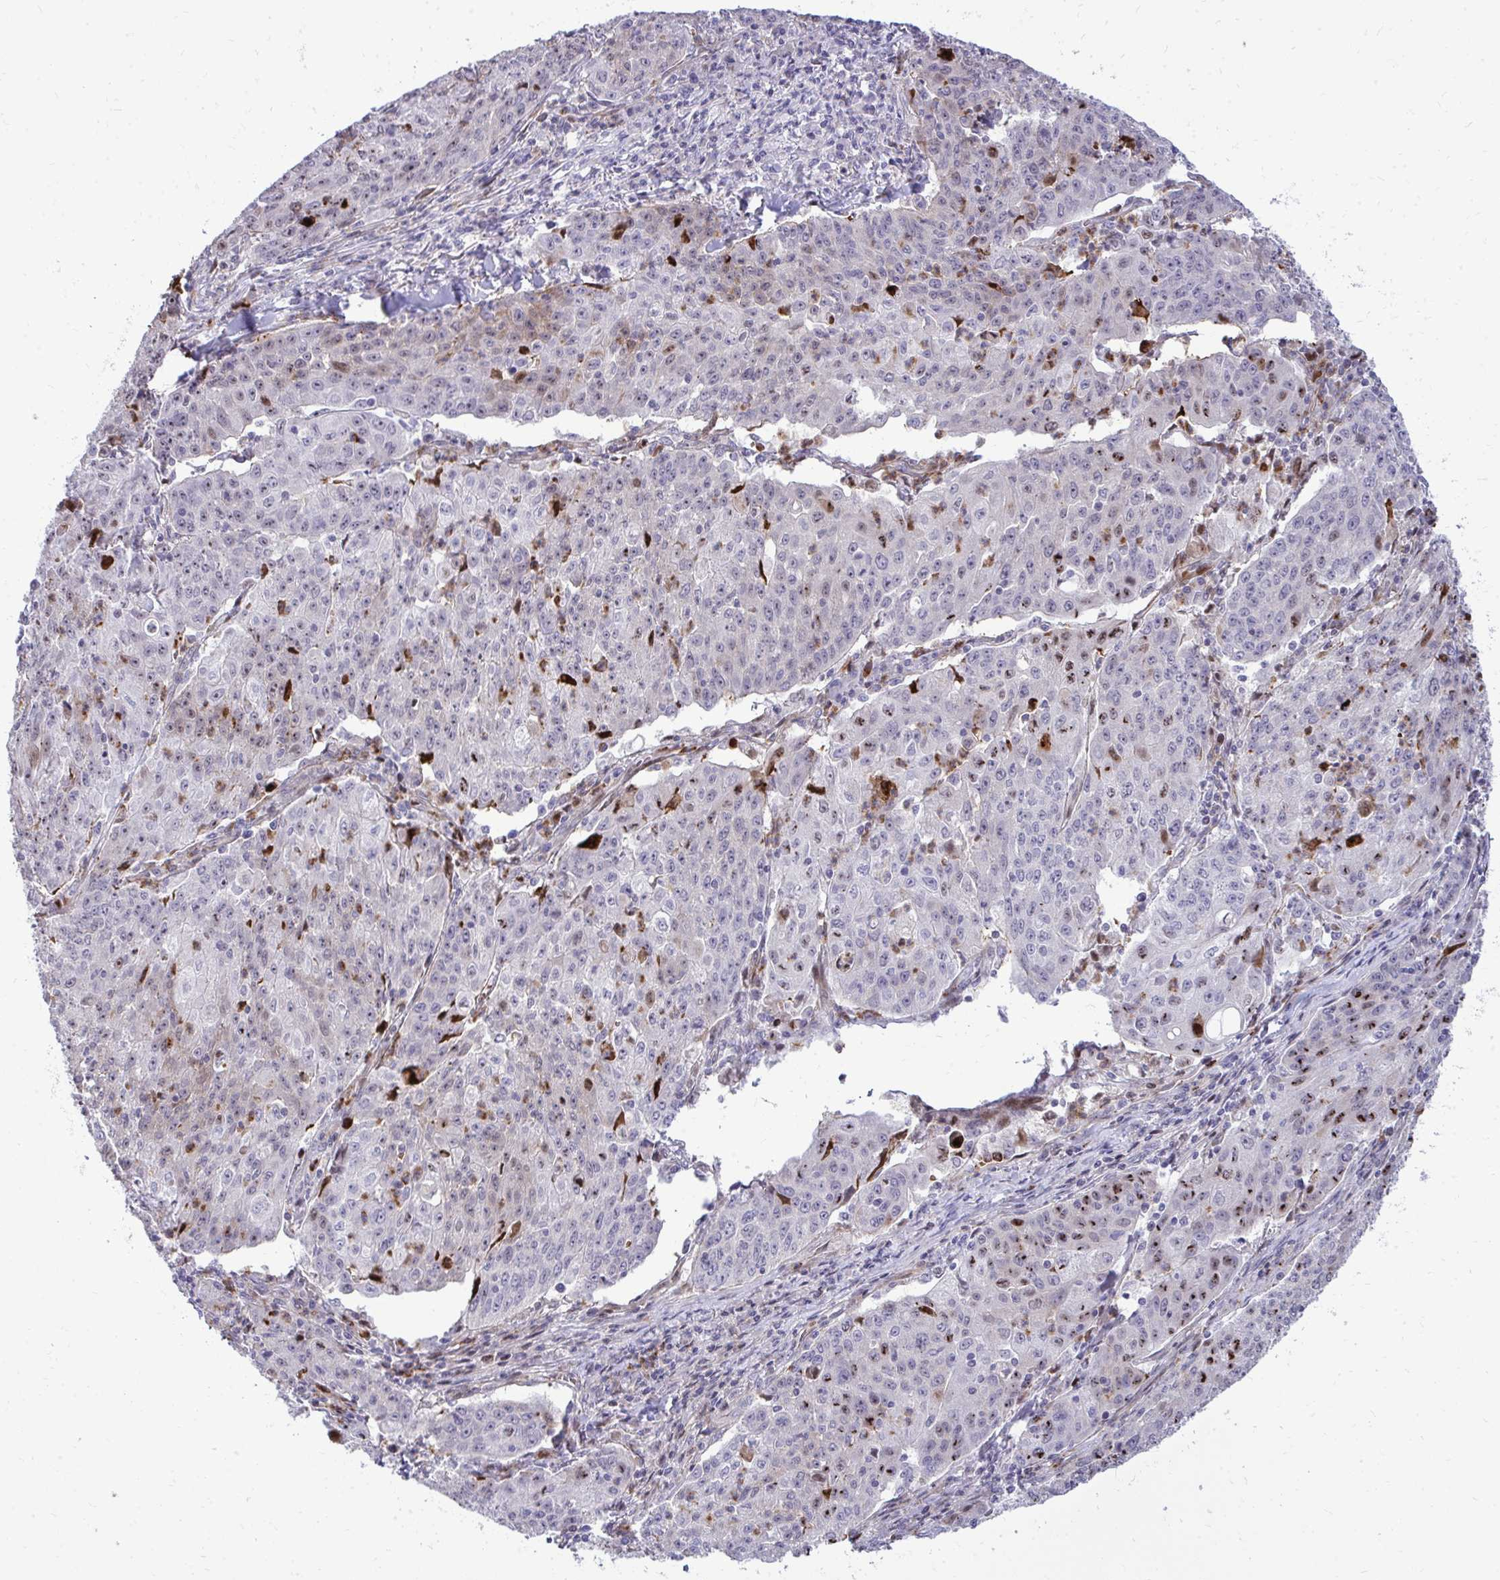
{"staining": {"intensity": "strong", "quantity": "<25%", "location": "cytoplasmic/membranous,nuclear"}, "tissue": "lung cancer", "cell_type": "Tumor cells", "image_type": "cancer", "snomed": [{"axis": "morphology", "description": "Squamous cell carcinoma, NOS"}, {"axis": "morphology", "description": "Squamous cell carcinoma, metastatic, NOS"}, {"axis": "topography", "description": "Bronchus"}, {"axis": "topography", "description": "Lung"}], "caption": "Protein staining demonstrates strong cytoplasmic/membranous and nuclear expression in approximately <25% of tumor cells in metastatic squamous cell carcinoma (lung).", "gene": "DLX4", "patient": {"sex": "male", "age": 62}}